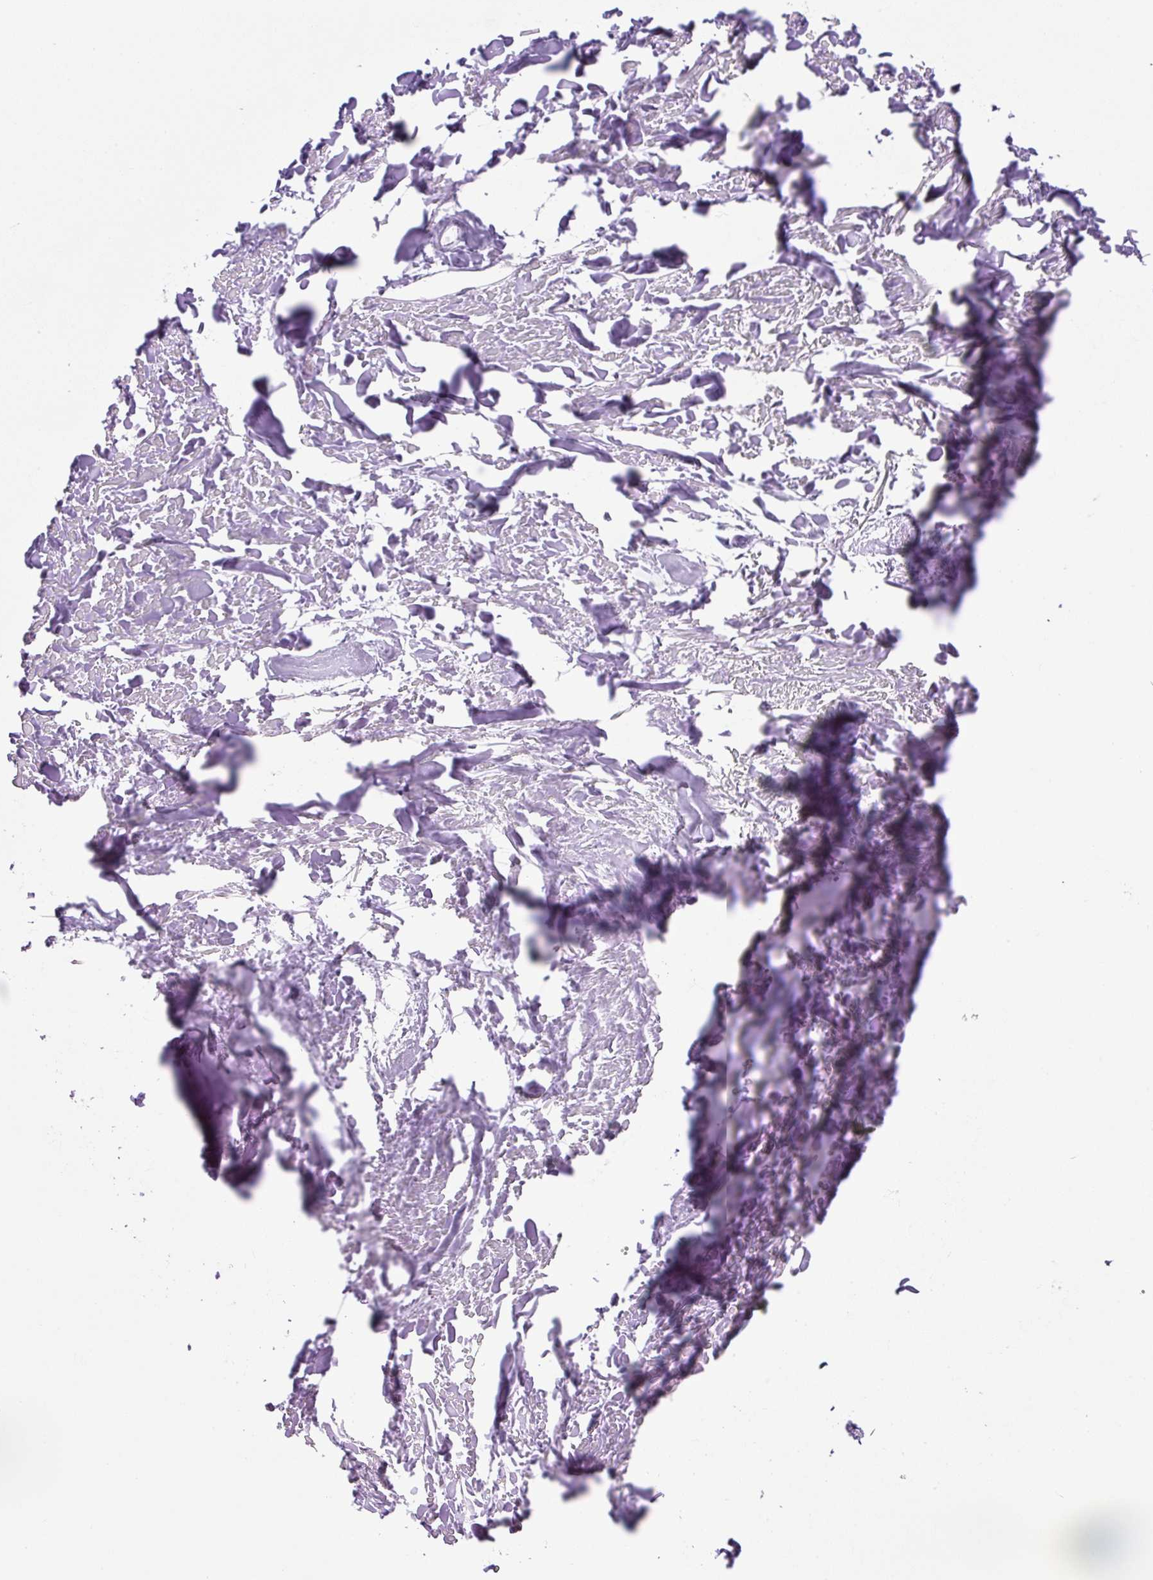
{"staining": {"intensity": "negative", "quantity": "none", "location": "none"}, "tissue": "adipose tissue", "cell_type": "Adipocytes", "image_type": "normal", "snomed": [{"axis": "morphology", "description": "Normal tissue, NOS"}, {"axis": "topography", "description": "Cartilage tissue"}], "caption": "High magnification brightfield microscopy of normal adipose tissue stained with DAB (brown) and counterstained with hematoxylin (blue): adipocytes show no significant positivity. The staining was performed using DAB to visualize the protein expression in brown, while the nuclei were stained in blue with hematoxylin (Magnification: 20x).", "gene": "RPS23", "patient": {"sex": "male", "age": 57}}